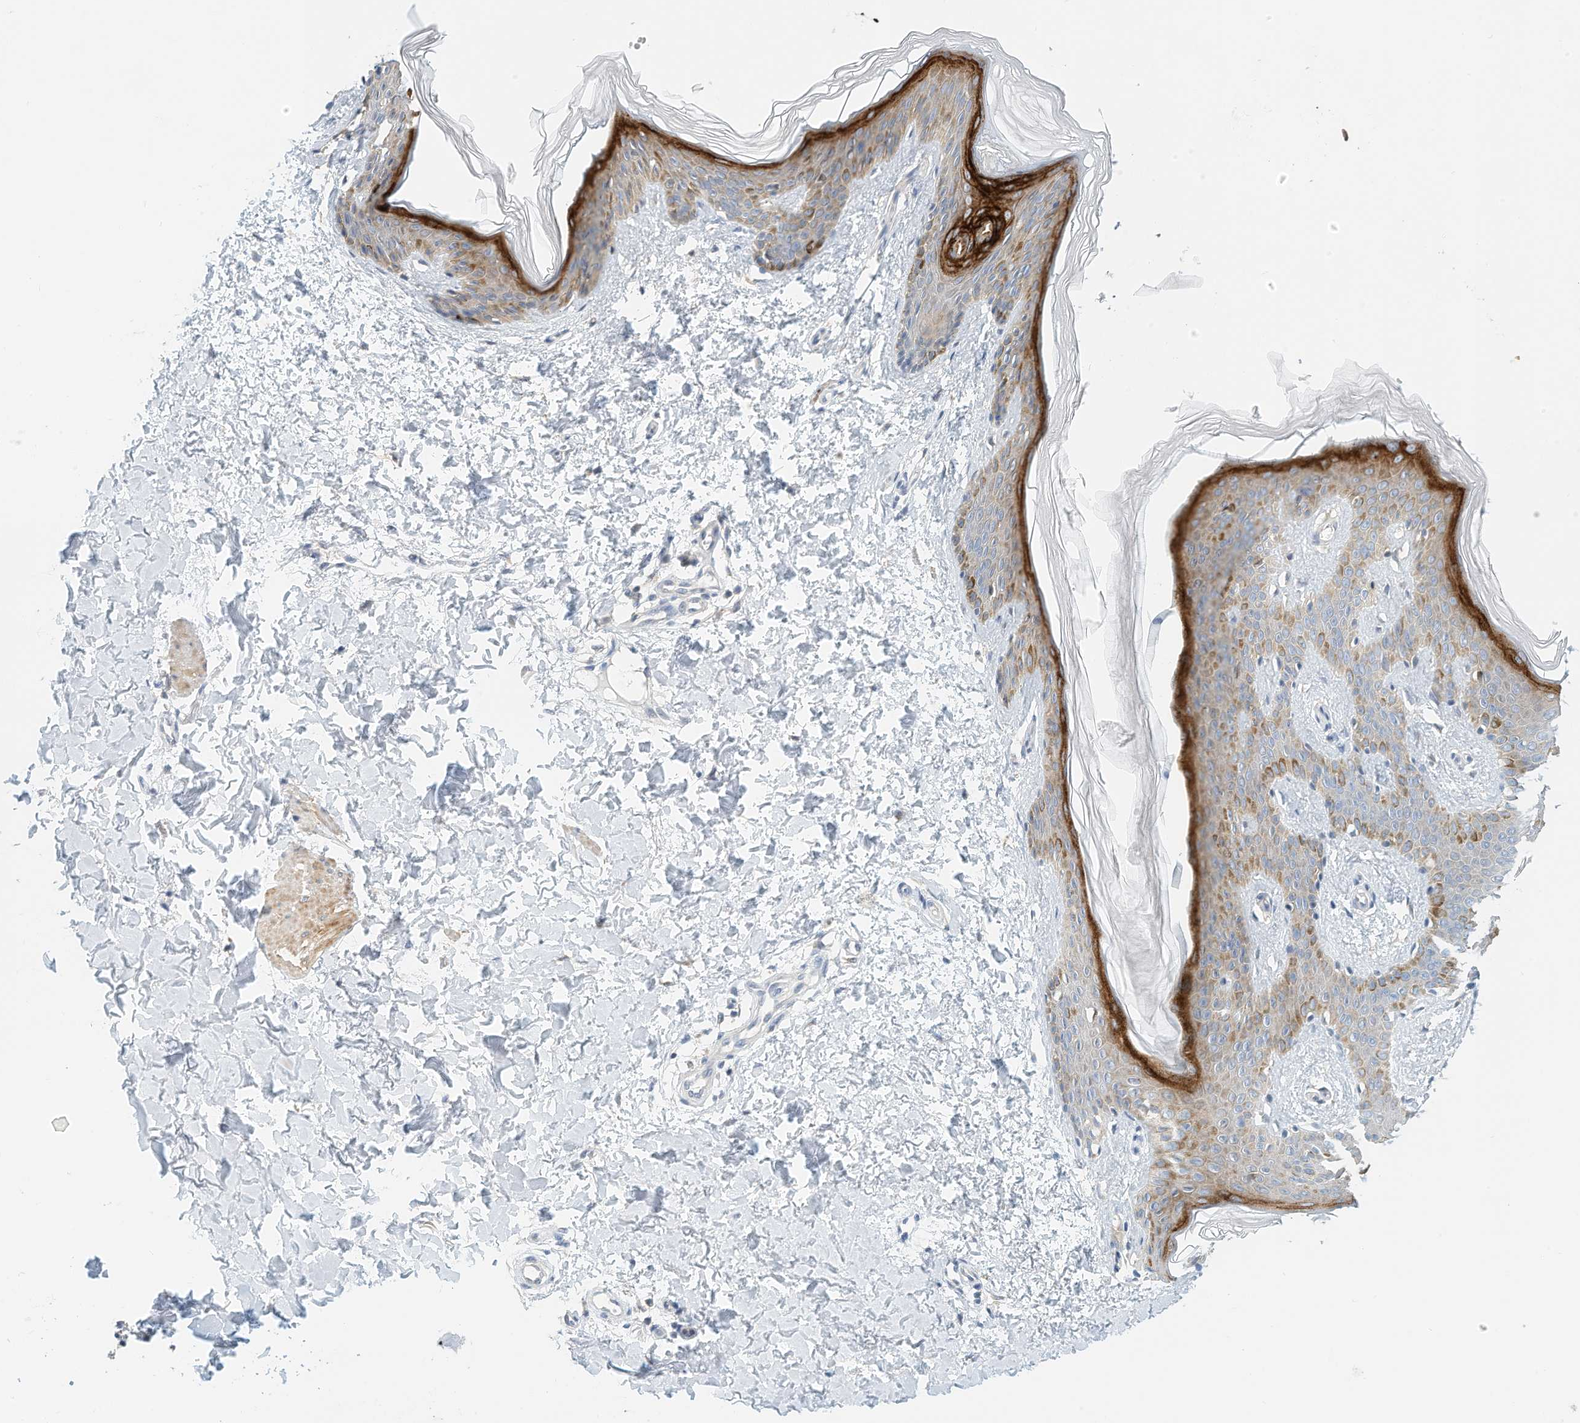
{"staining": {"intensity": "weak", "quantity": ">75%", "location": "cytoplasmic/membranous"}, "tissue": "skin", "cell_type": "Fibroblasts", "image_type": "normal", "snomed": [{"axis": "morphology", "description": "Normal tissue, NOS"}, {"axis": "morphology", "description": "Neoplasm, benign, NOS"}, {"axis": "topography", "description": "Skin"}, {"axis": "topography", "description": "Soft tissue"}], "caption": "Immunohistochemistry (IHC) (DAB) staining of unremarkable skin reveals weak cytoplasmic/membranous protein expression in approximately >75% of fibroblasts.", "gene": "MICAL1", "patient": {"sex": "male", "age": 26}}